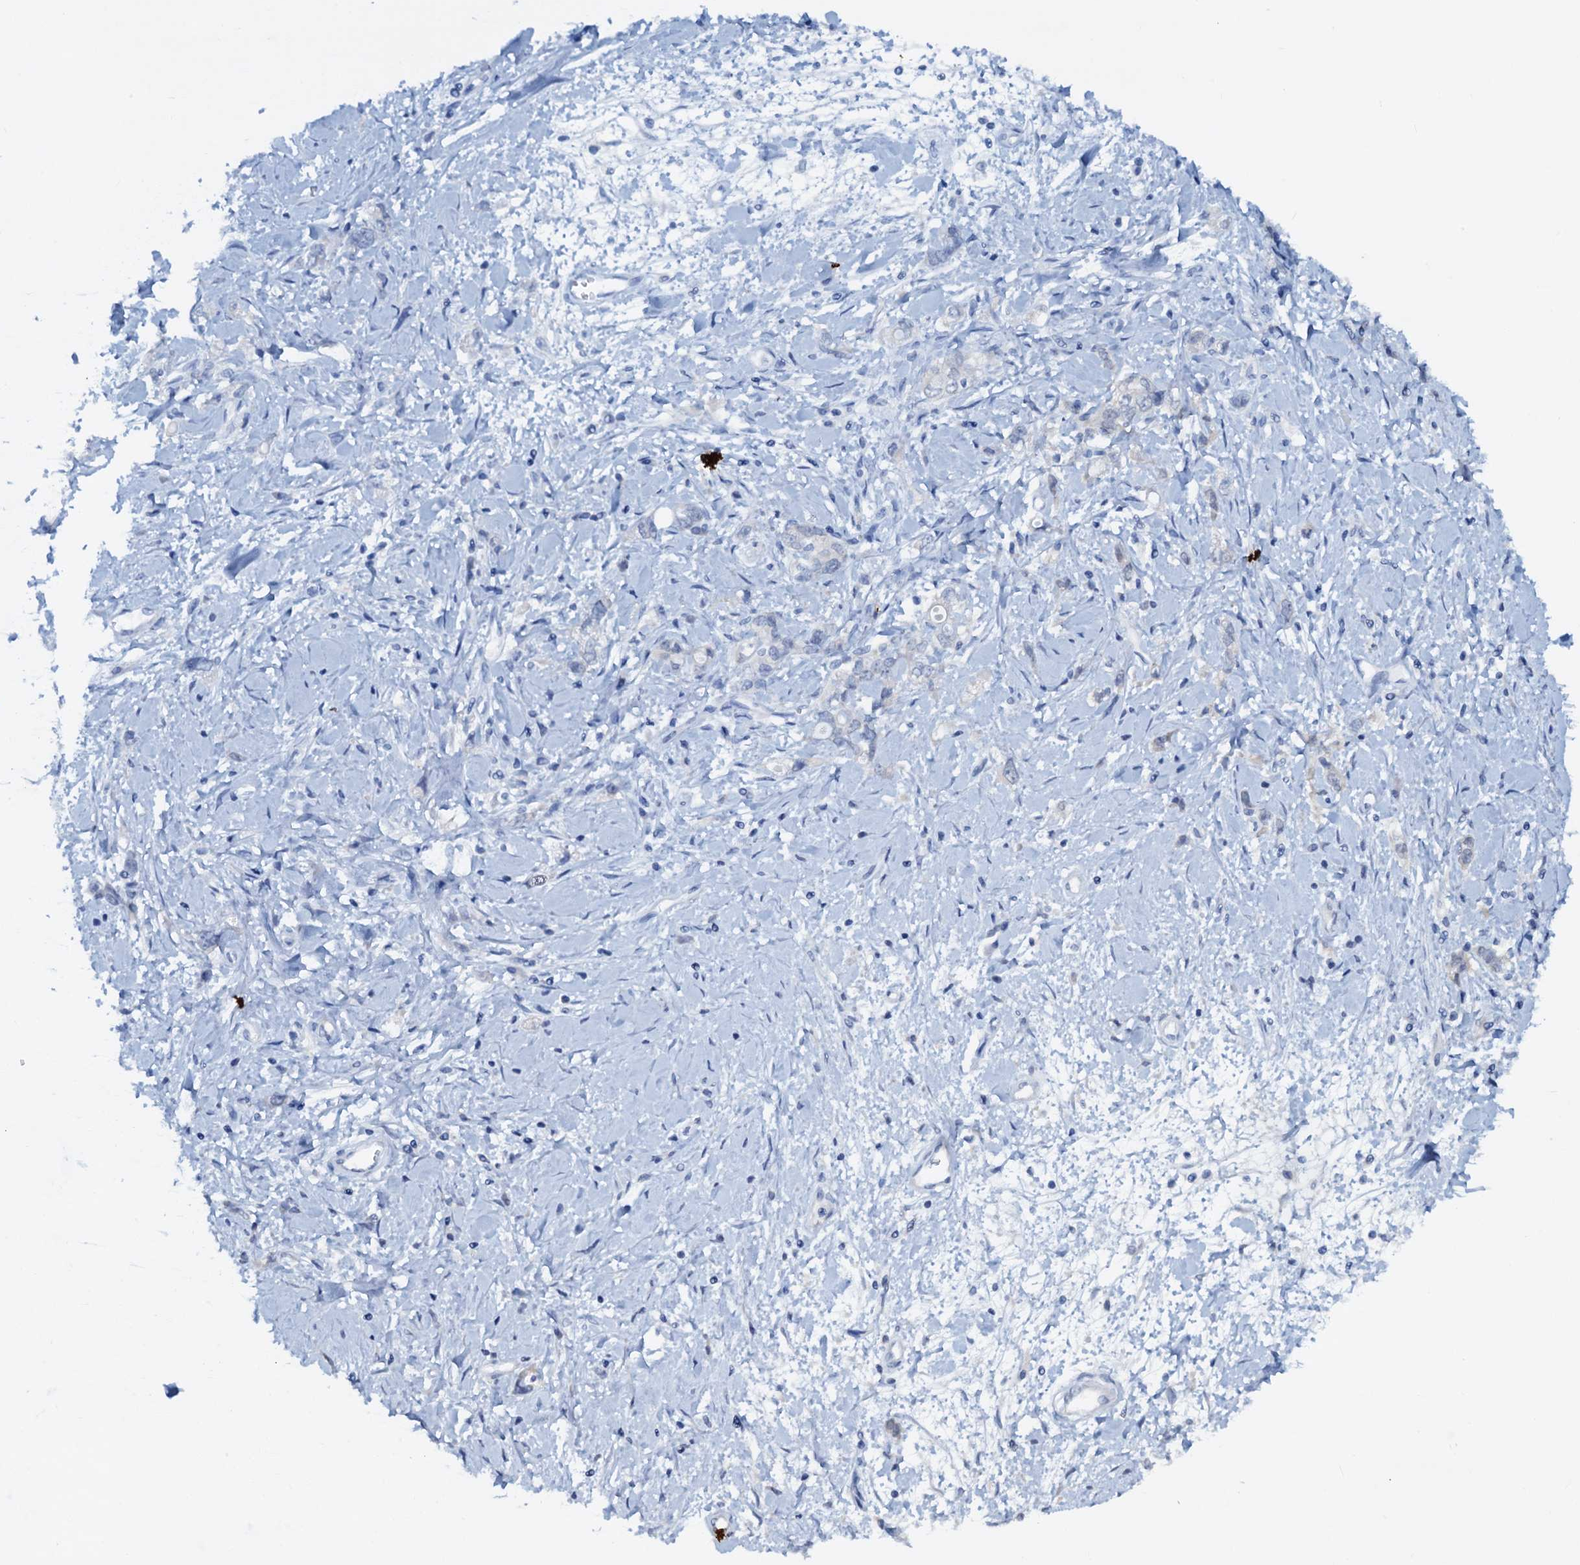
{"staining": {"intensity": "negative", "quantity": "none", "location": "none"}, "tissue": "stomach cancer", "cell_type": "Tumor cells", "image_type": "cancer", "snomed": [{"axis": "morphology", "description": "Adenocarcinoma, NOS"}, {"axis": "topography", "description": "Stomach"}], "caption": "Adenocarcinoma (stomach) was stained to show a protein in brown. There is no significant expression in tumor cells.", "gene": "PTGES3", "patient": {"sex": "female", "age": 76}}